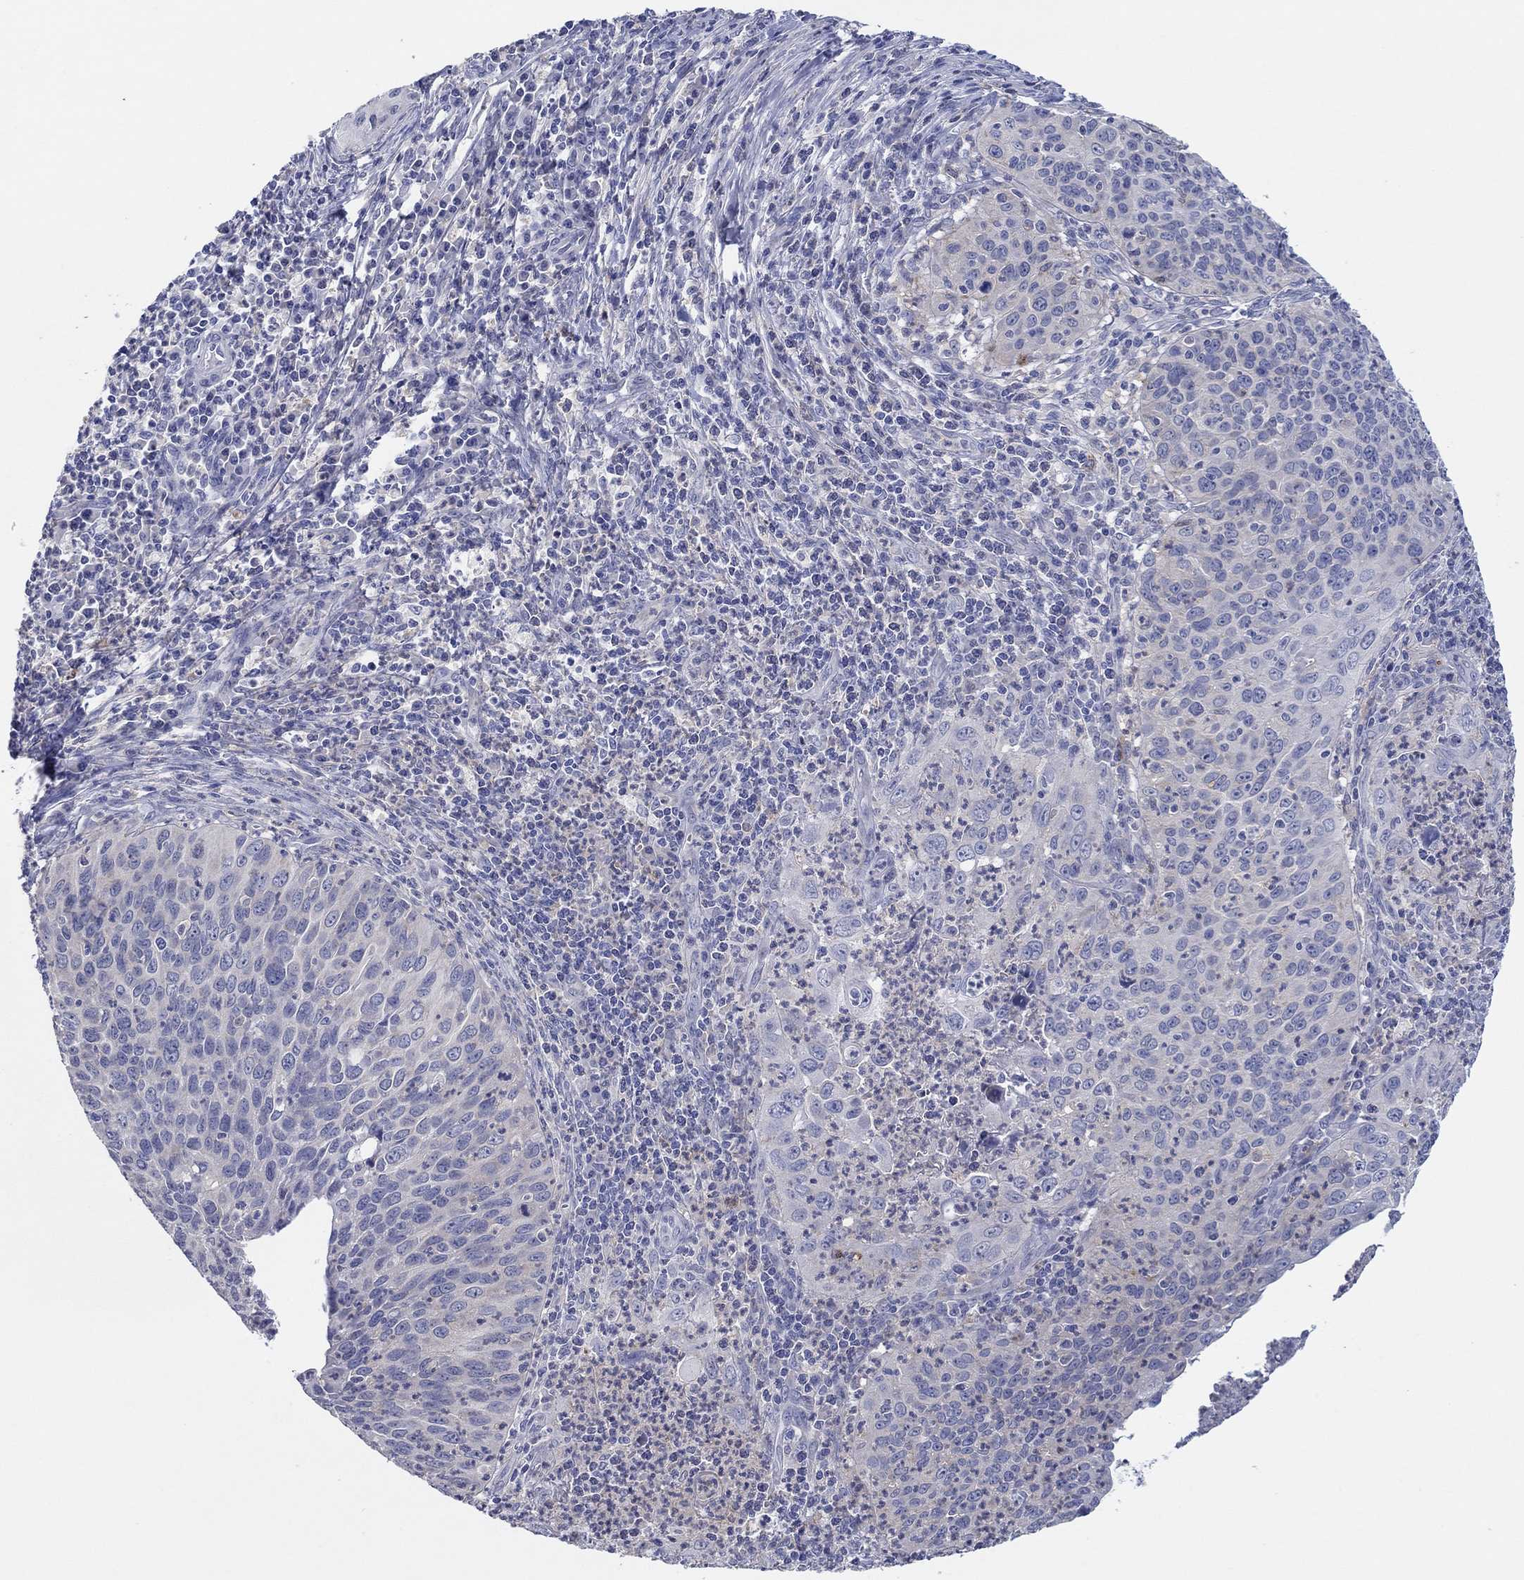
{"staining": {"intensity": "negative", "quantity": "none", "location": "none"}, "tissue": "cervical cancer", "cell_type": "Tumor cells", "image_type": "cancer", "snomed": [{"axis": "morphology", "description": "Squamous cell carcinoma, NOS"}, {"axis": "topography", "description": "Cervix"}], "caption": "Tumor cells are negative for brown protein staining in cervical squamous cell carcinoma. The staining is performed using DAB brown chromogen with nuclei counter-stained in using hematoxylin.", "gene": "HDC", "patient": {"sex": "female", "age": 26}}